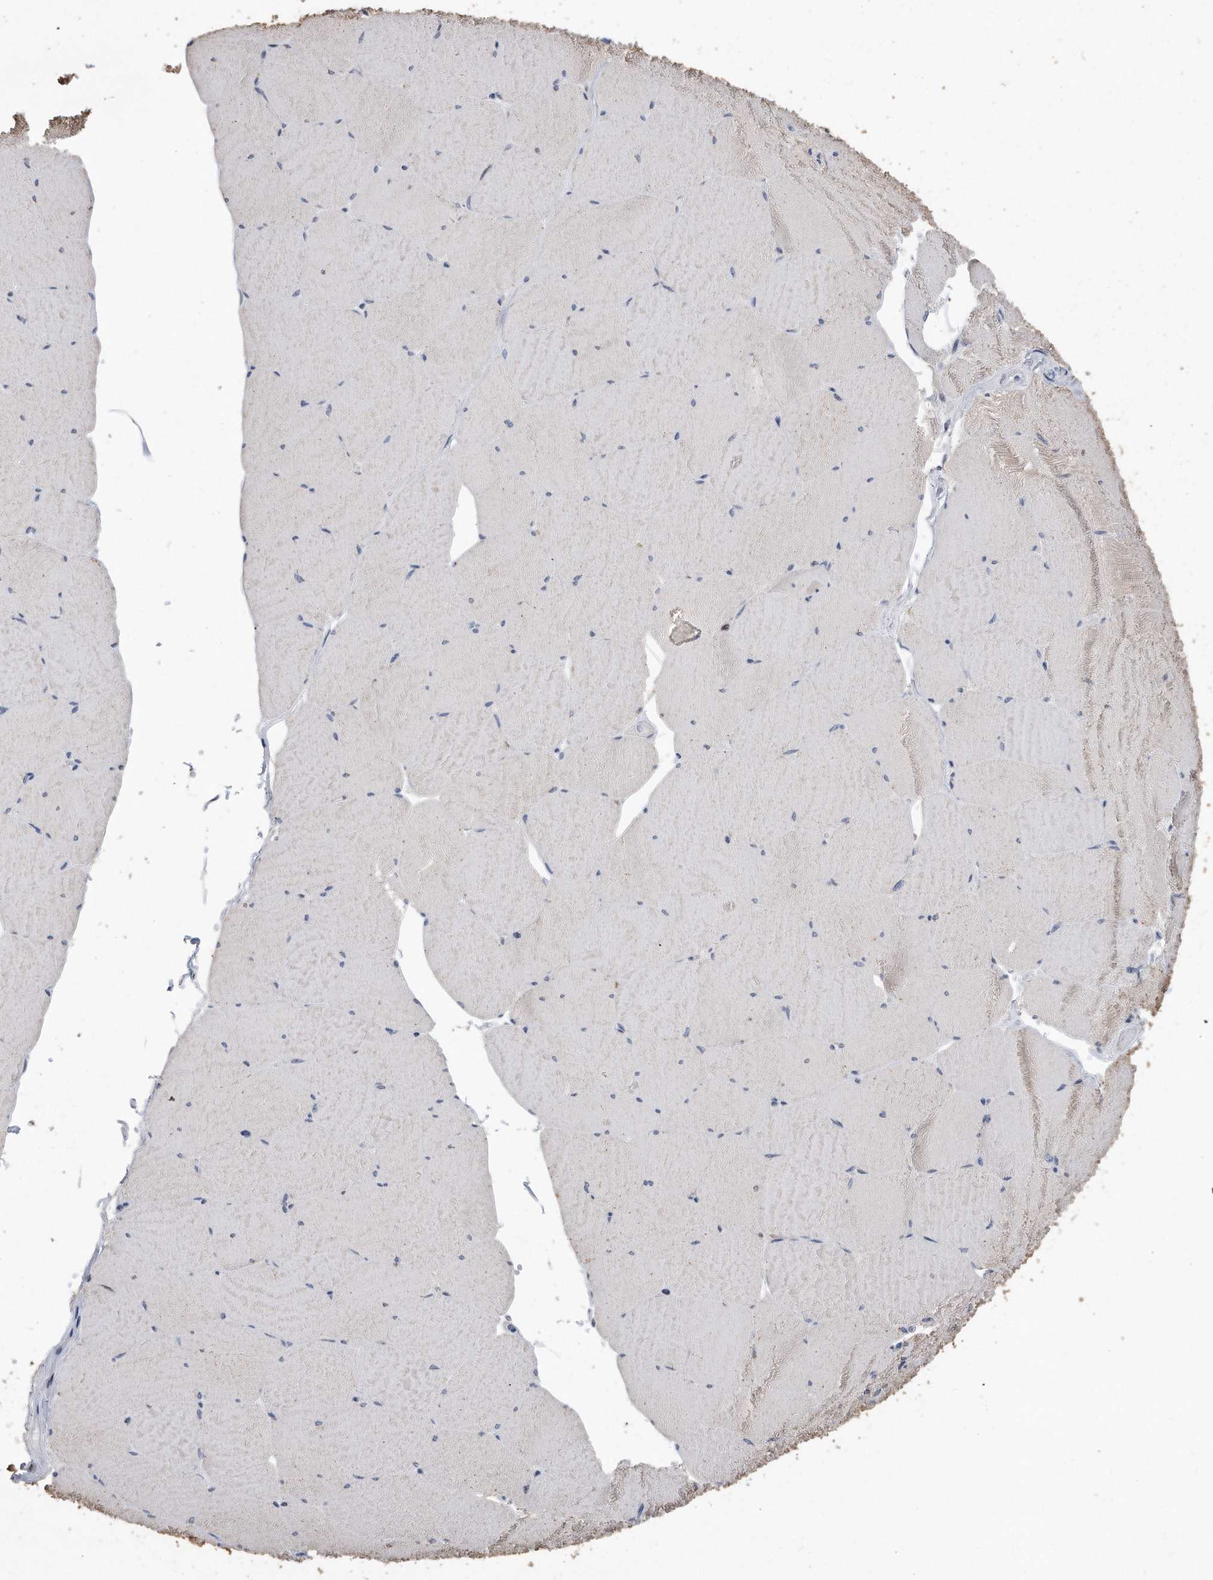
{"staining": {"intensity": "weak", "quantity": "<25%", "location": "cytoplasmic/membranous"}, "tissue": "skeletal muscle", "cell_type": "Myocytes", "image_type": "normal", "snomed": [{"axis": "morphology", "description": "Normal tissue, NOS"}, {"axis": "topography", "description": "Skeletal muscle"}, {"axis": "topography", "description": "Head-Neck"}], "caption": "Myocytes show no significant expression in normal skeletal muscle. (DAB immunohistochemistry, high magnification).", "gene": "PCNA", "patient": {"sex": "male", "age": 66}}